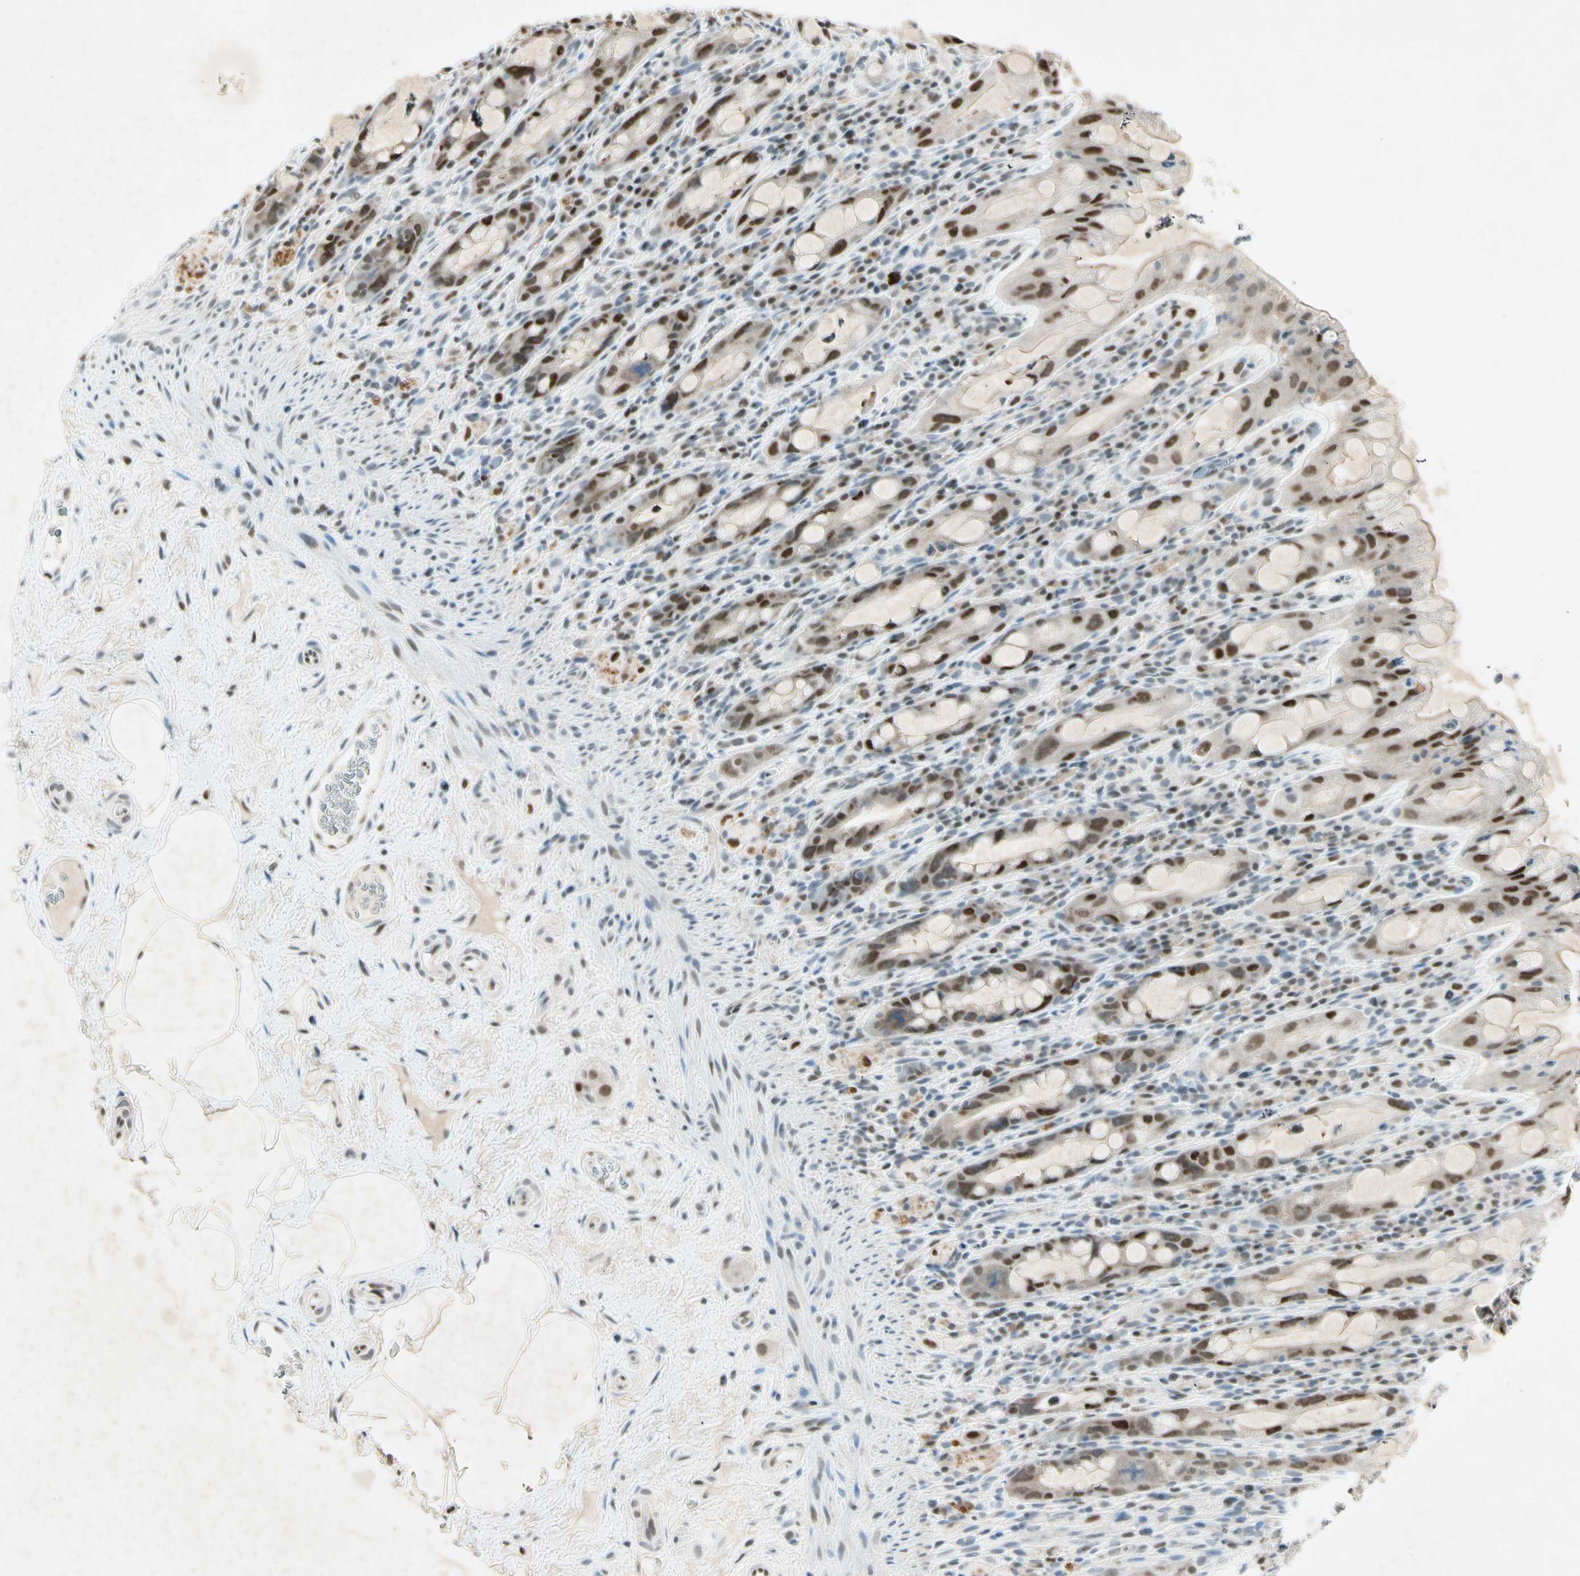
{"staining": {"intensity": "strong", "quantity": ">75%", "location": "nuclear"}, "tissue": "rectum", "cell_type": "Glandular cells", "image_type": "normal", "snomed": [{"axis": "morphology", "description": "Normal tissue, NOS"}, {"axis": "topography", "description": "Rectum"}], "caption": "Approximately >75% of glandular cells in normal human rectum display strong nuclear protein positivity as visualized by brown immunohistochemical staining.", "gene": "RNF43", "patient": {"sex": "male", "age": 44}}